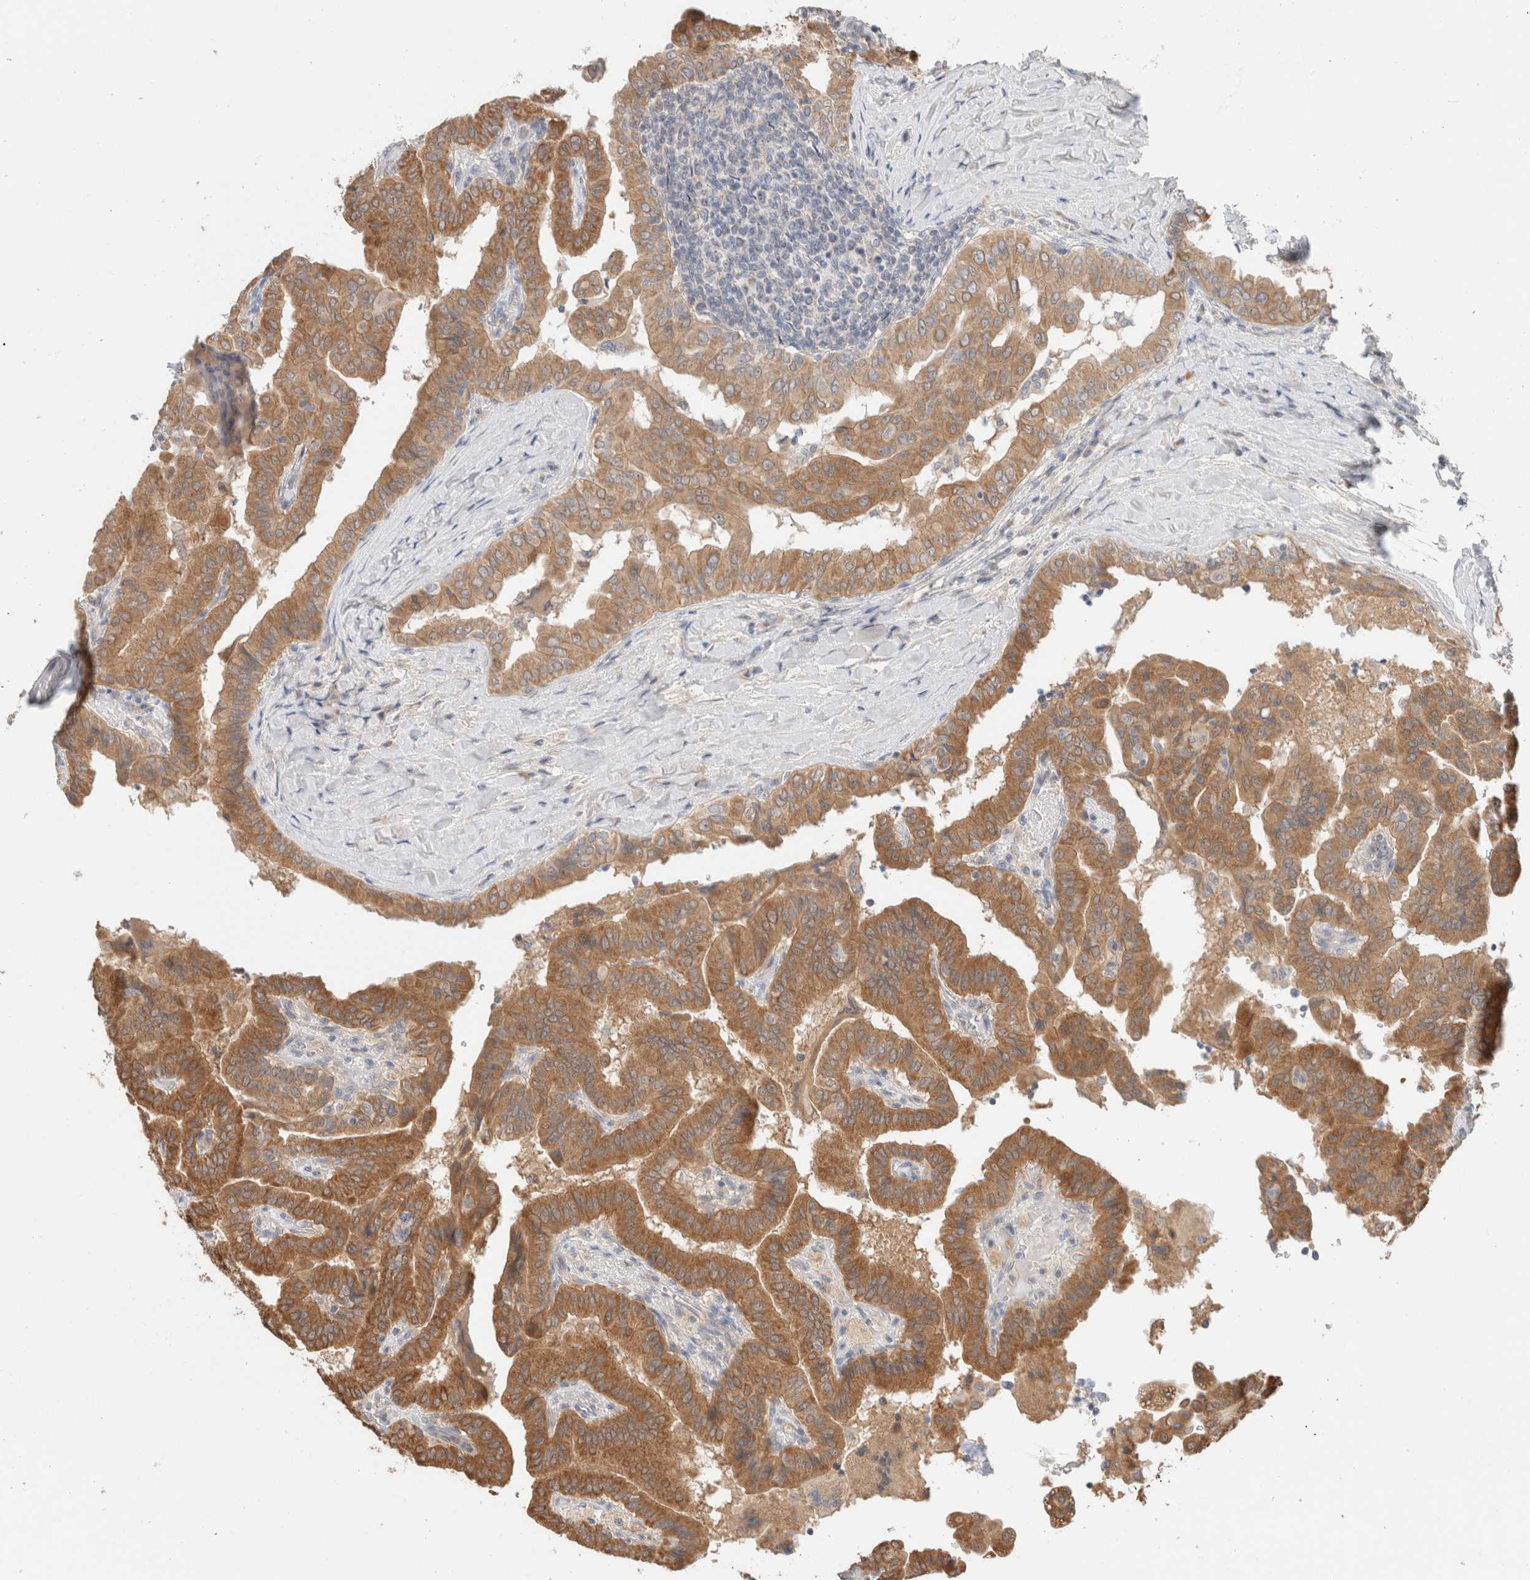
{"staining": {"intensity": "moderate", "quantity": ">75%", "location": "cytoplasmic/membranous"}, "tissue": "thyroid cancer", "cell_type": "Tumor cells", "image_type": "cancer", "snomed": [{"axis": "morphology", "description": "Papillary adenocarcinoma, NOS"}, {"axis": "topography", "description": "Thyroid gland"}], "caption": "Immunohistochemical staining of human thyroid cancer (papillary adenocarcinoma) displays medium levels of moderate cytoplasmic/membranous protein positivity in approximately >75% of tumor cells. (DAB IHC, brown staining for protein, blue staining for nuclei).", "gene": "CA13", "patient": {"sex": "male", "age": 33}}